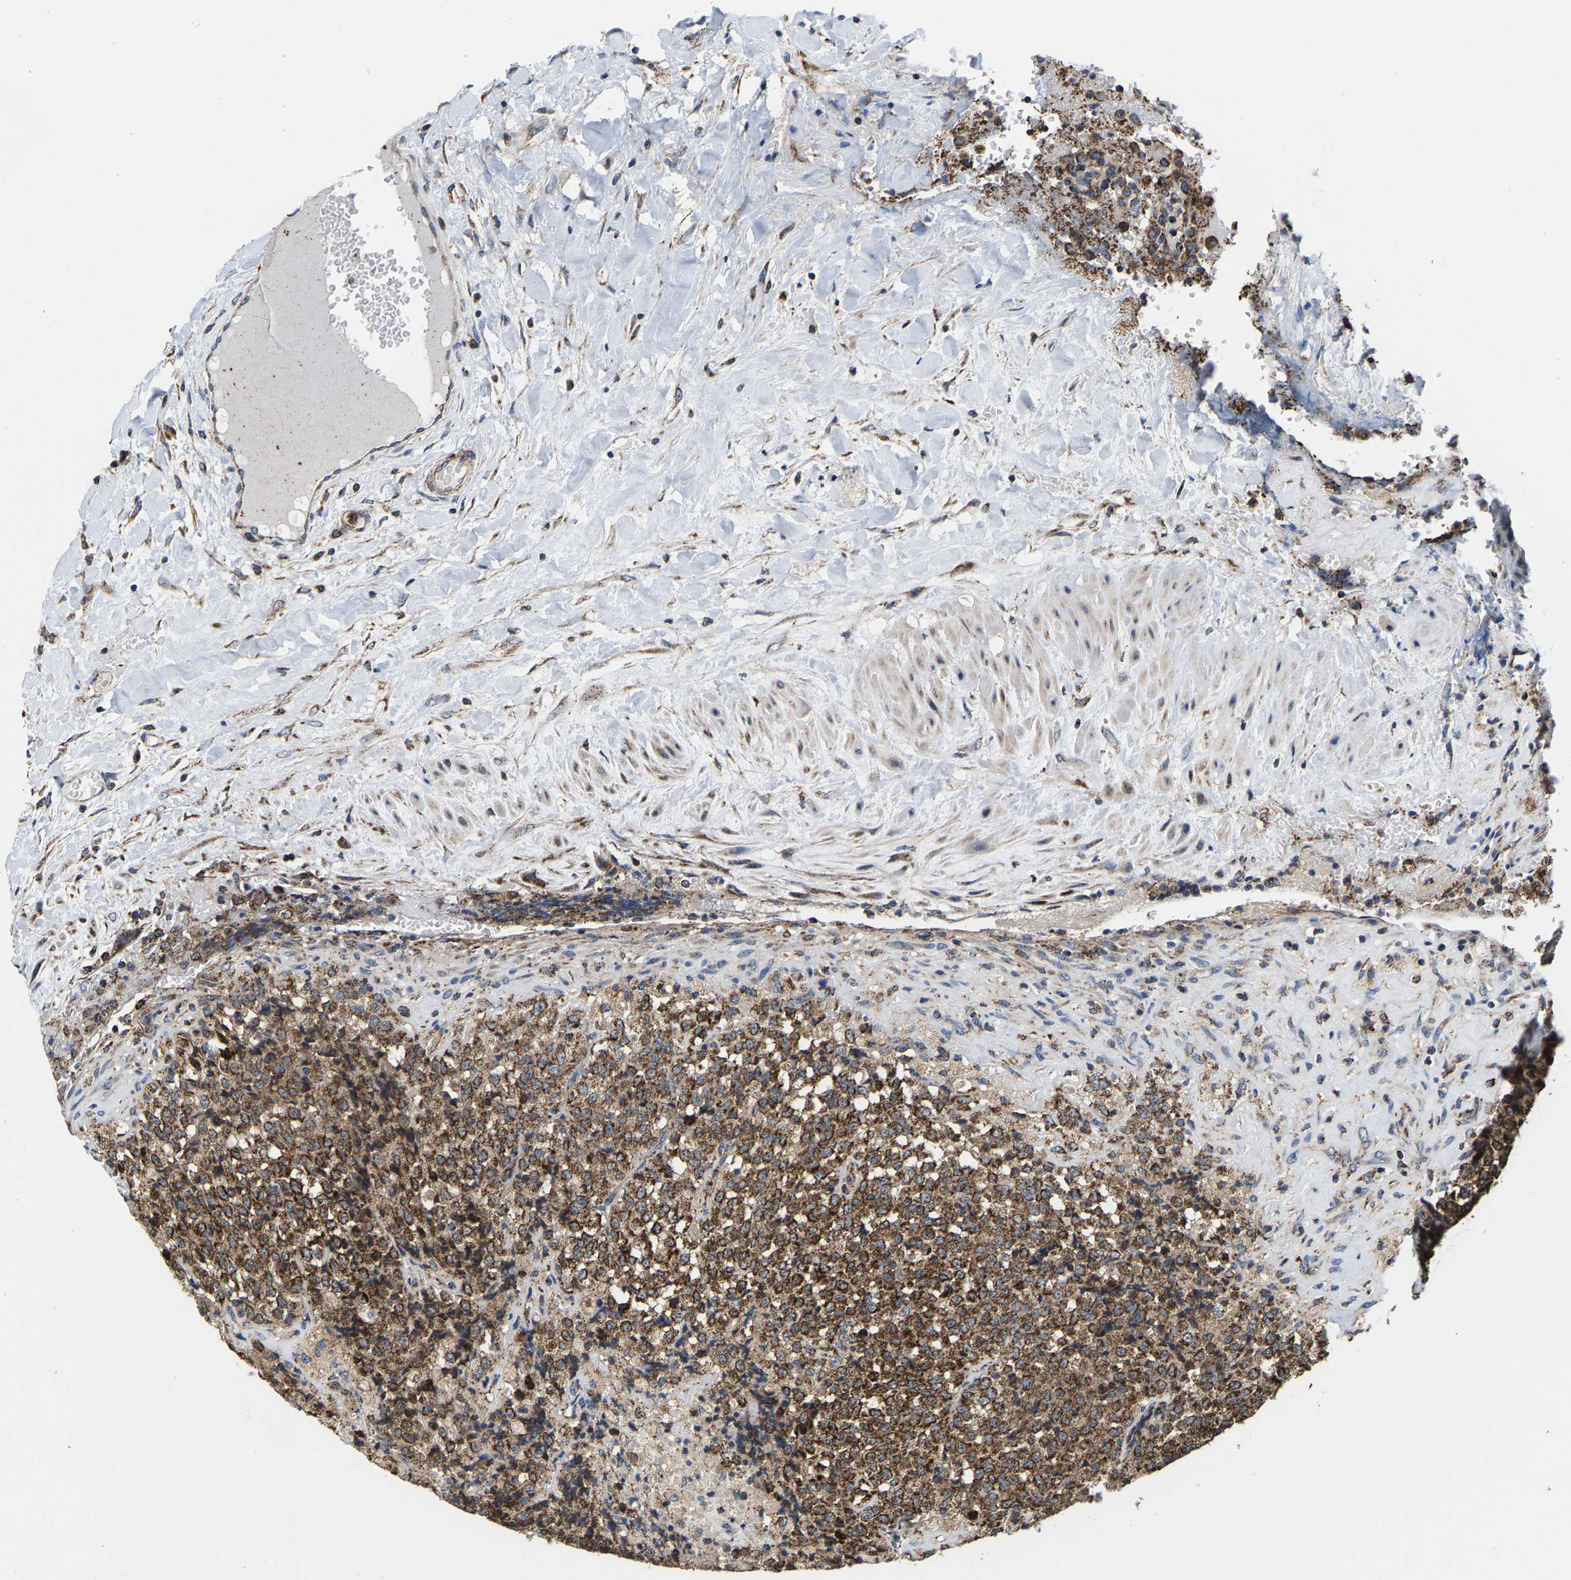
{"staining": {"intensity": "strong", "quantity": ">75%", "location": "cytoplasmic/membranous"}, "tissue": "testis cancer", "cell_type": "Tumor cells", "image_type": "cancer", "snomed": [{"axis": "morphology", "description": "Seminoma, NOS"}, {"axis": "topography", "description": "Testis"}], "caption": "IHC (DAB) staining of human testis cancer (seminoma) displays strong cytoplasmic/membranous protein positivity in about >75% of tumor cells.", "gene": "SHMT2", "patient": {"sex": "male", "age": 59}}